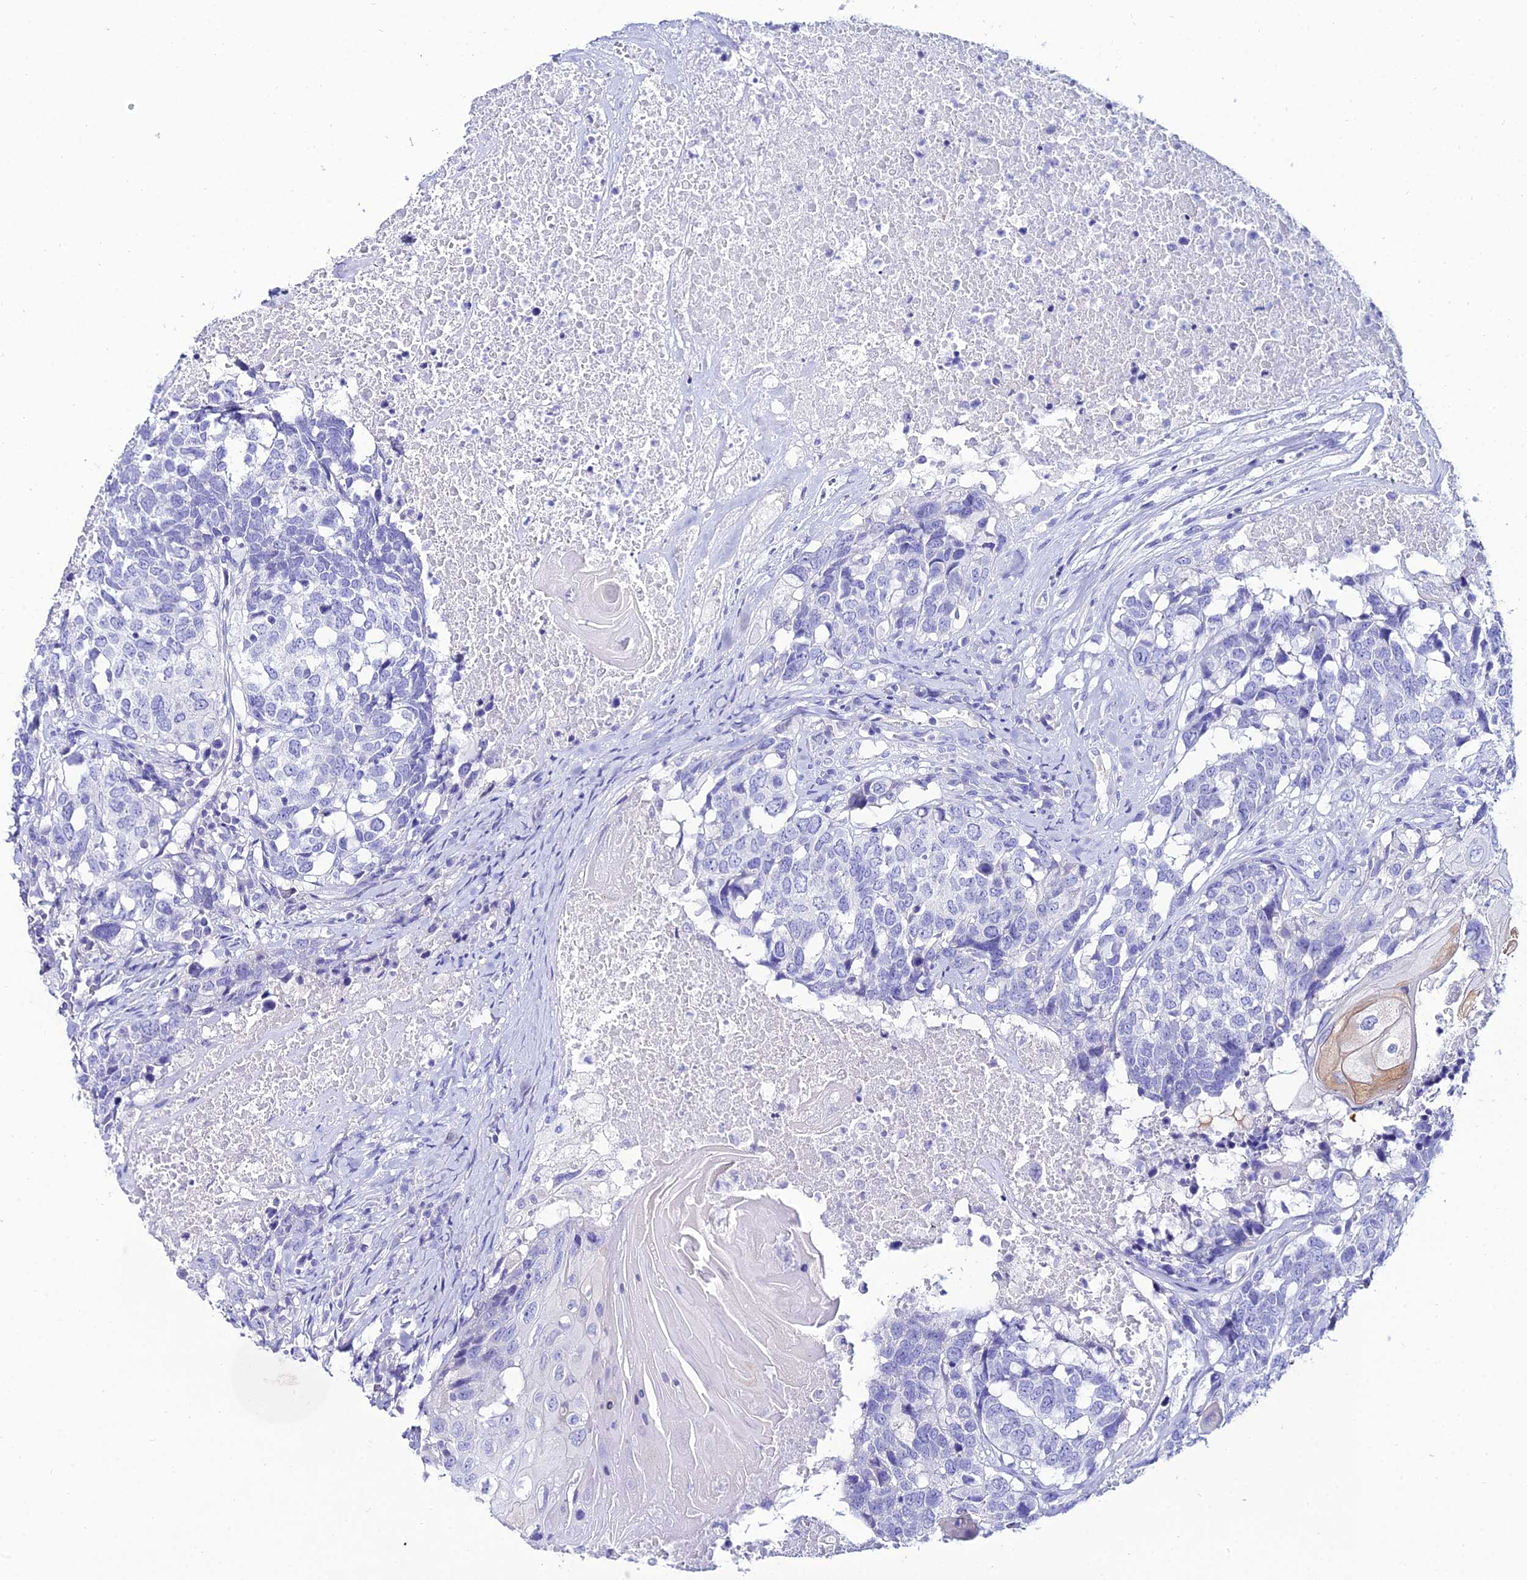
{"staining": {"intensity": "negative", "quantity": "none", "location": "none"}, "tissue": "head and neck cancer", "cell_type": "Tumor cells", "image_type": "cancer", "snomed": [{"axis": "morphology", "description": "Squamous cell carcinoma, NOS"}, {"axis": "topography", "description": "Head-Neck"}], "caption": "An immunohistochemistry (IHC) photomicrograph of squamous cell carcinoma (head and neck) is shown. There is no staining in tumor cells of squamous cell carcinoma (head and neck).", "gene": "OR4D5", "patient": {"sex": "male", "age": 66}}